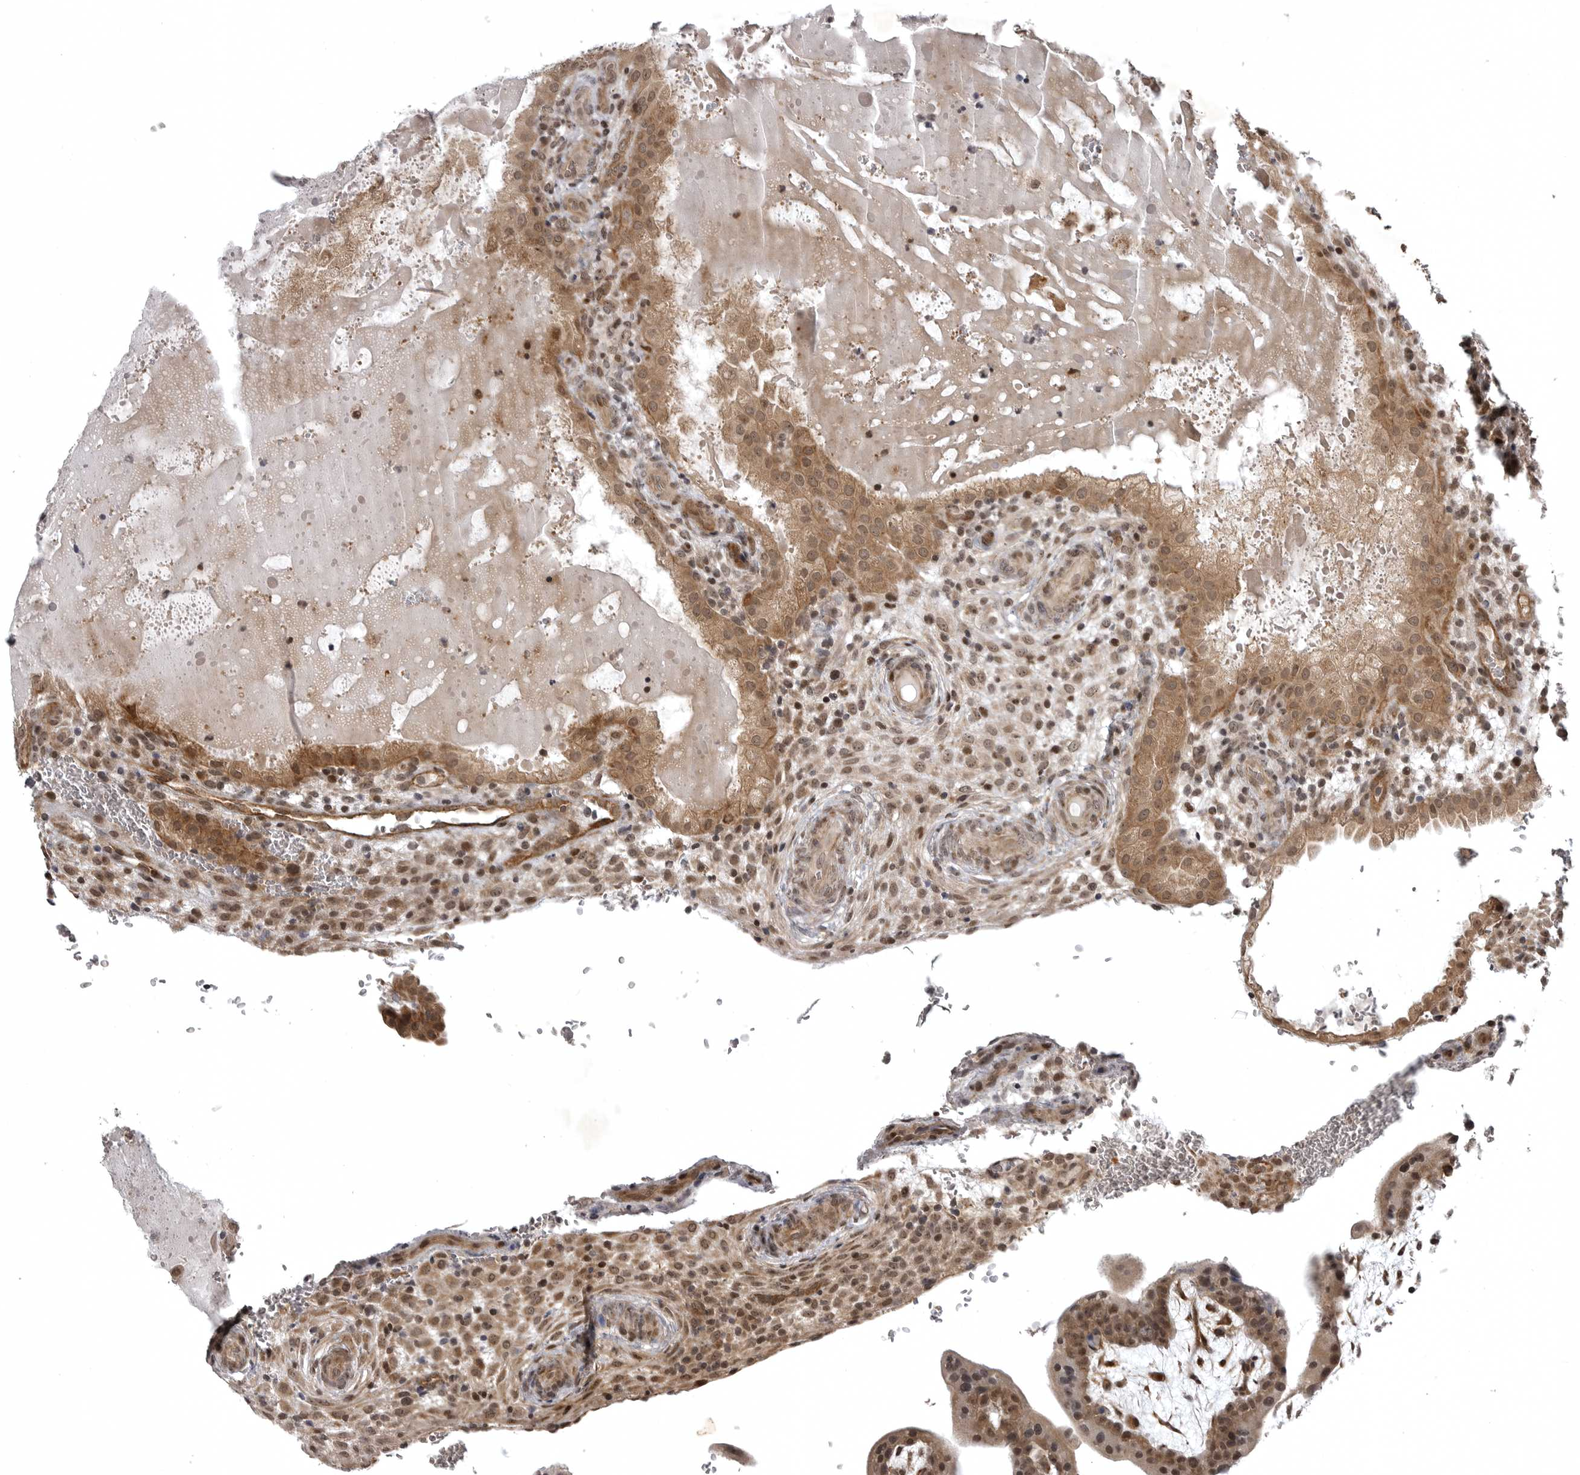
{"staining": {"intensity": "moderate", "quantity": ">75%", "location": "cytoplasmic/membranous,nuclear"}, "tissue": "placenta", "cell_type": "Decidual cells", "image_type": "normal", "snomed": [{"axis": "morphology", "description": "Normal tissue, NOS"}, {"axis": "topography", "description": "Placenta"}], "caption": "Brown immunohistochemical staining in unremarkable placenta reveals moderate cytoplasmic/membranous,nuclear staining in approximately >75% of decidual cells.", "gene": "SNX16", "patient": {"sex": "female", "age": 35}}